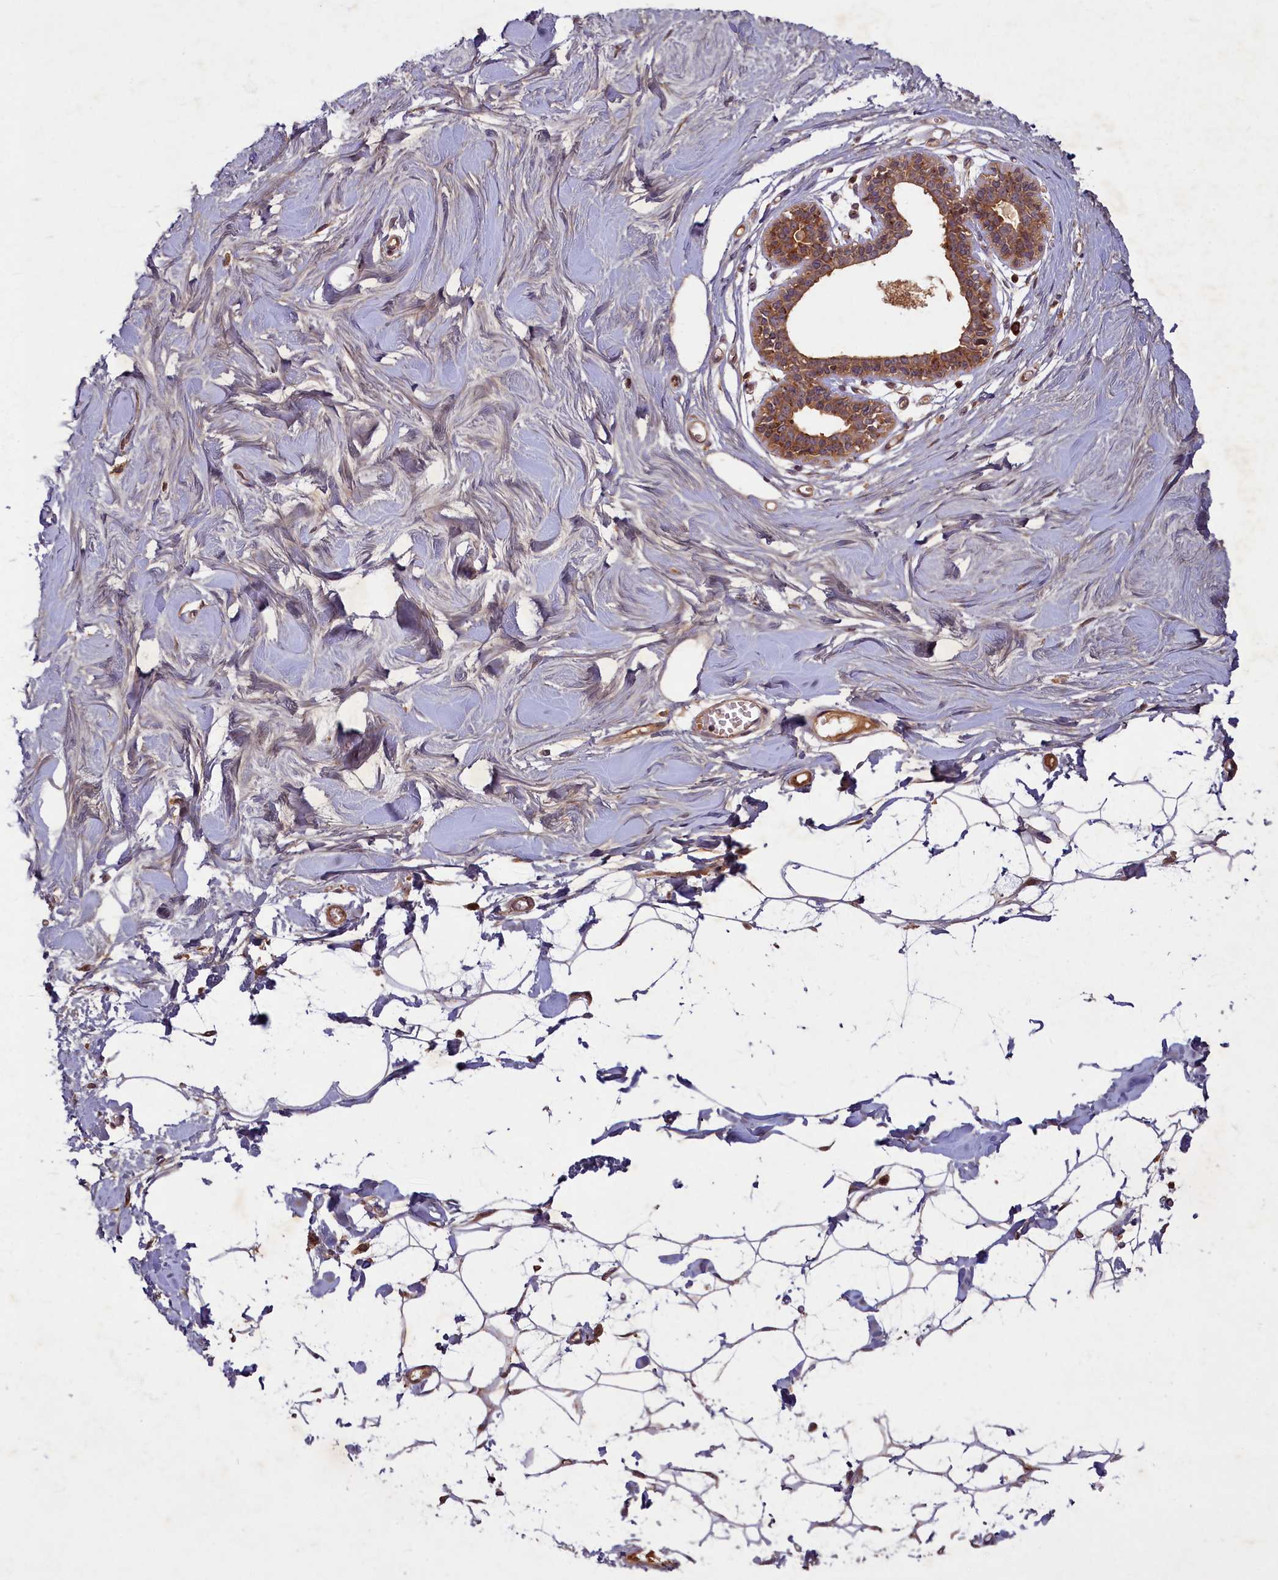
{"staining": {"intensity": "weak", "quantity": ">75%", "location": "cytoplasmic/membranous"}, "tissue": "breast", "cell_type": "Adipocytes", "image_type": "normal", "snomed": [{"axis": "morphology", "description": "Normal tissue, NOS"}, {"axis": "topography", "description": "Breast"}], "caption": "Immunohistochemistry micrograph of unremarkable breast stained for a protein (brown), which reveals low levels of weak cytoplasmic/membranous staining in about >75% of adipocytes.", "gene": "SLC11A2", "patient": {"sex": "female", "age": 27}}